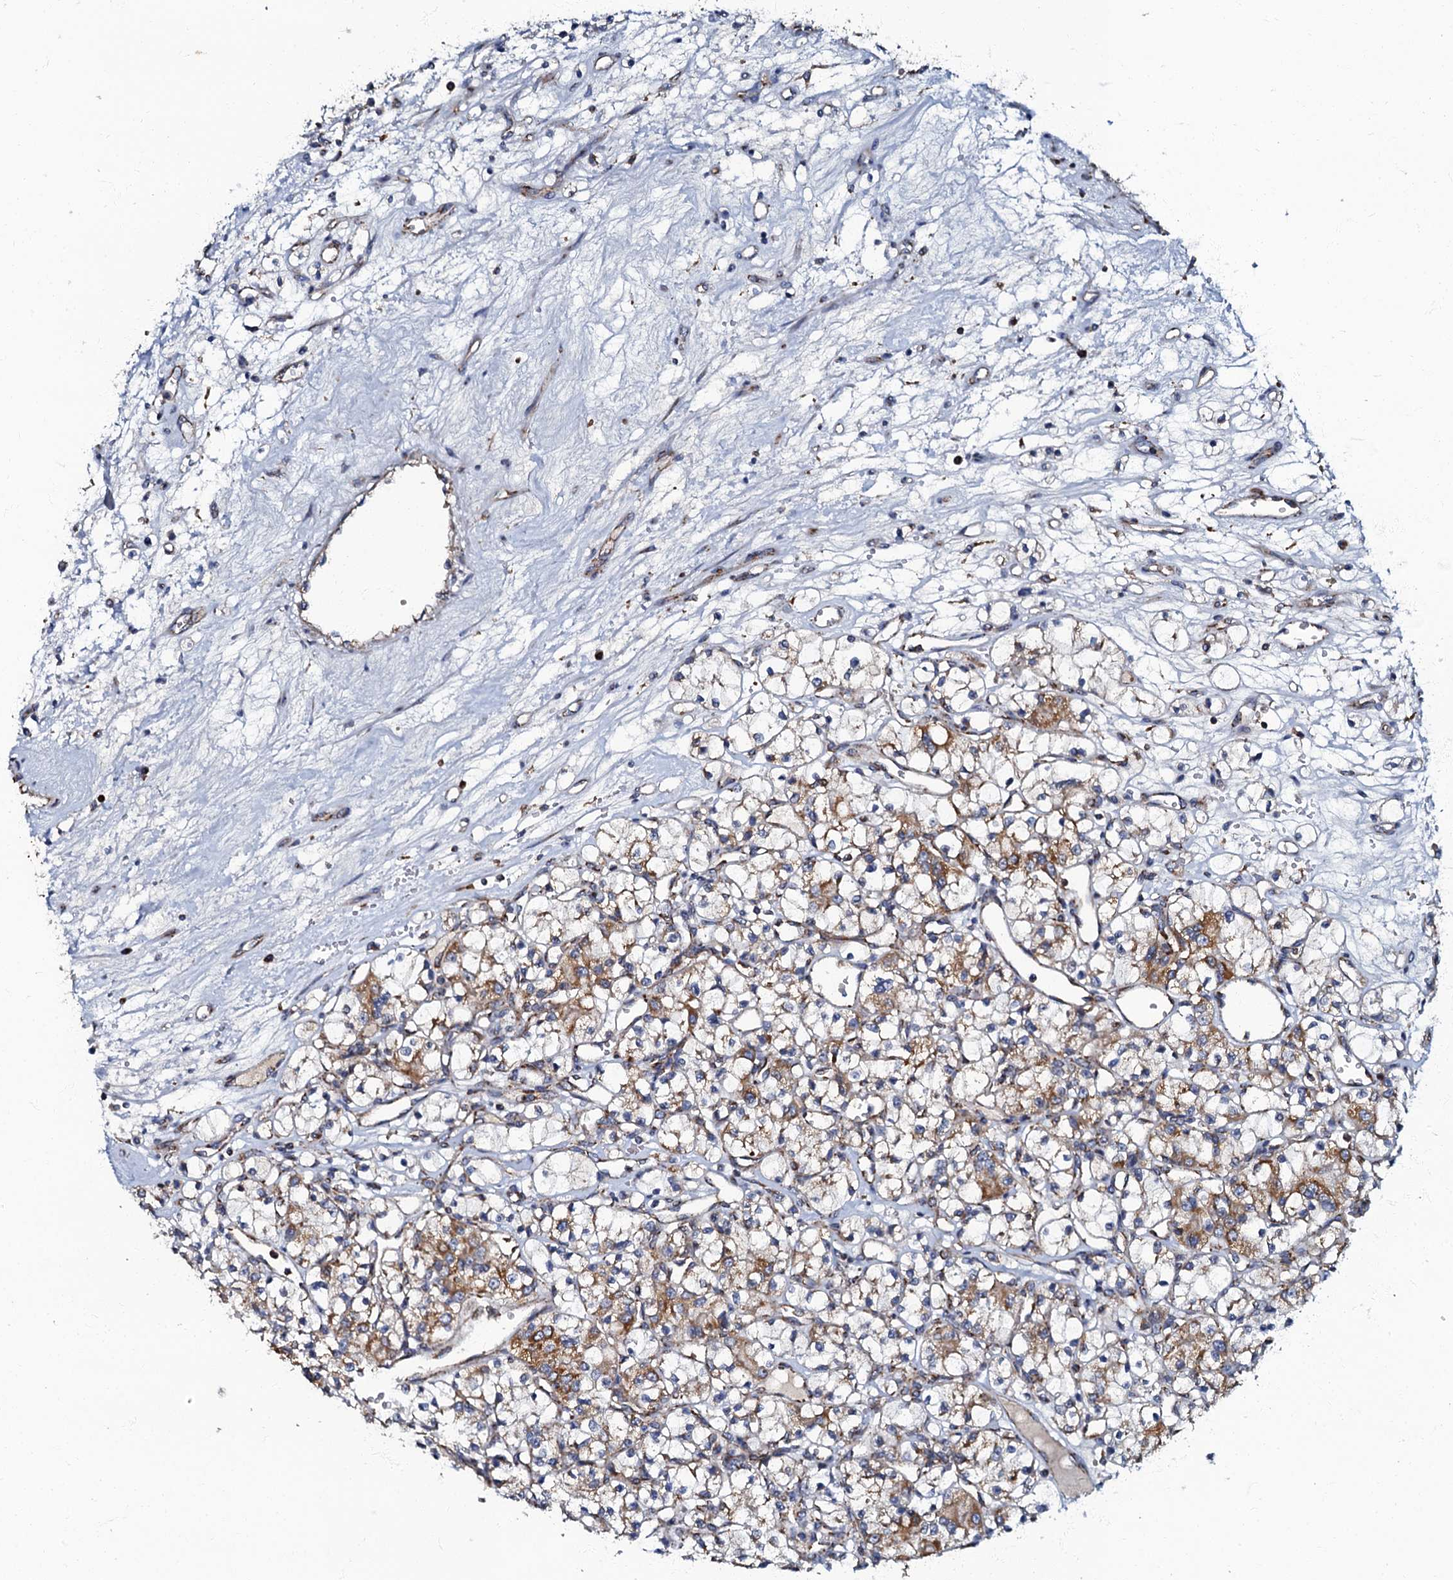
{"staining": {"intensity": "moderate", "quantity": "25%-75%", "location": "cytoplasmic/membranous"}, "tissue": "renal cancer", "cell_type": "Tumor cells", "image_type": "cancer", "snomed": [{"axis": "morphology", "description": "Adenocarcinoma, NOS"}, {"axis": "topography", "description": "Kidney"}], "caption": "Renal adenocarcinoma tissue demonstrates moderate cytoplasmic/membranous staining in about 25%-75% of tumor cells (DAB (3,3'-diaminobenzidine) = brown stain, brightfield microscopy at high magnification).", "gene": "NDUFA12", "patient": {"sex": "female", "age": 59}}